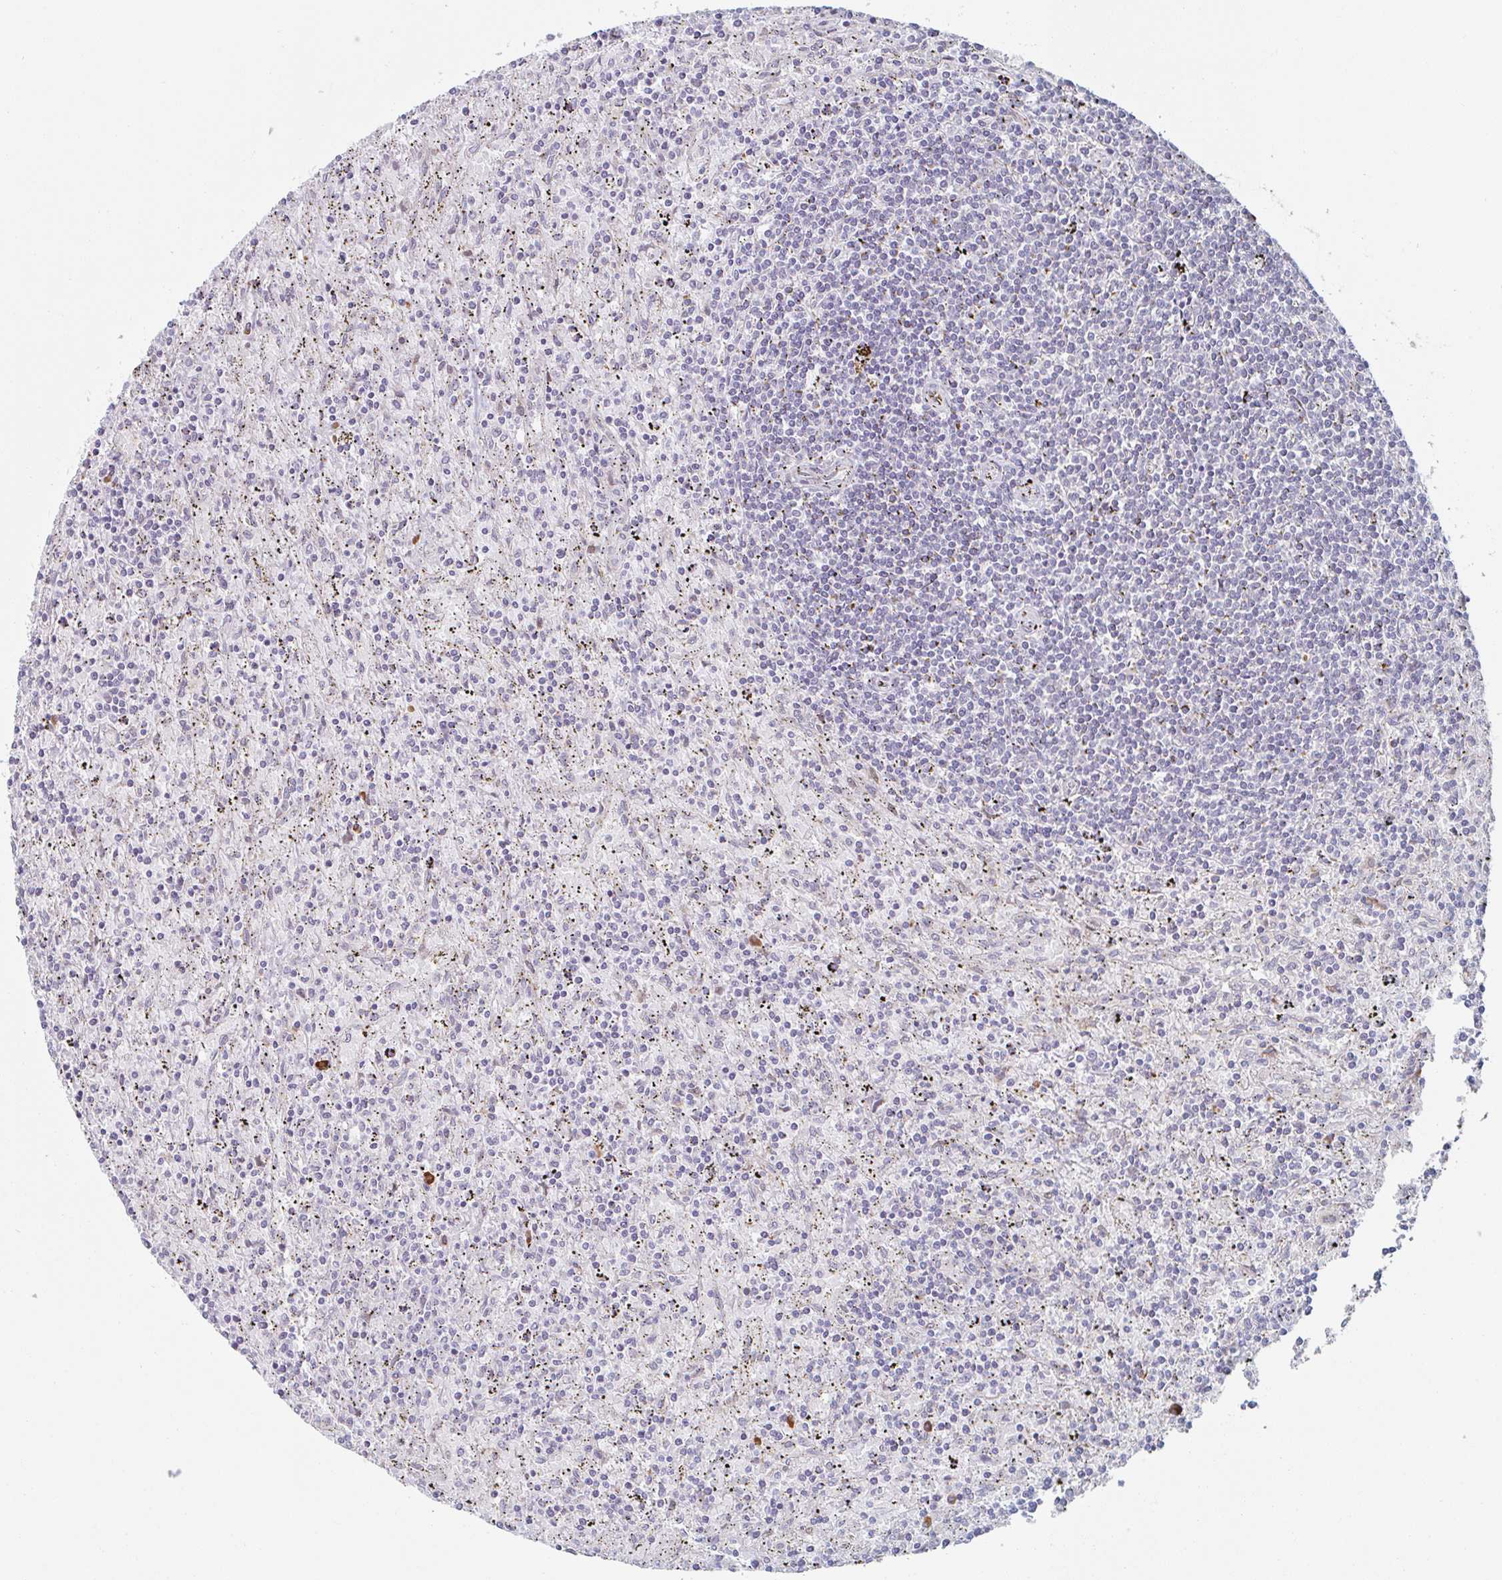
{"staining": {"intensity": "negative", "quantity": "none", "location": "none"}, "tissue": "lymphoma", "cell_type": "Tumor cells", "image_type": "cancer", "snomed": [{"axis": "morphology", "description": "Malignant lymphoma, non-Hodgkin's type, Low grade"}, {"axis": "topography", "description": "Spleen"}], "caption": "An IHC image of malignant lymphoma, non-Hodgkin's type (low-grade) is shown. There is no staining in tumor cells of malignant lymphoma, non-Hodgkin's type (low-grade). Brightfield microscopy of immunohistochemistry stained with DAB (brown) and hematoxylin (blue), captured at high magnification.", "gene": "TRAPPC10", "patient": {"sex": "male", "age": 76}}